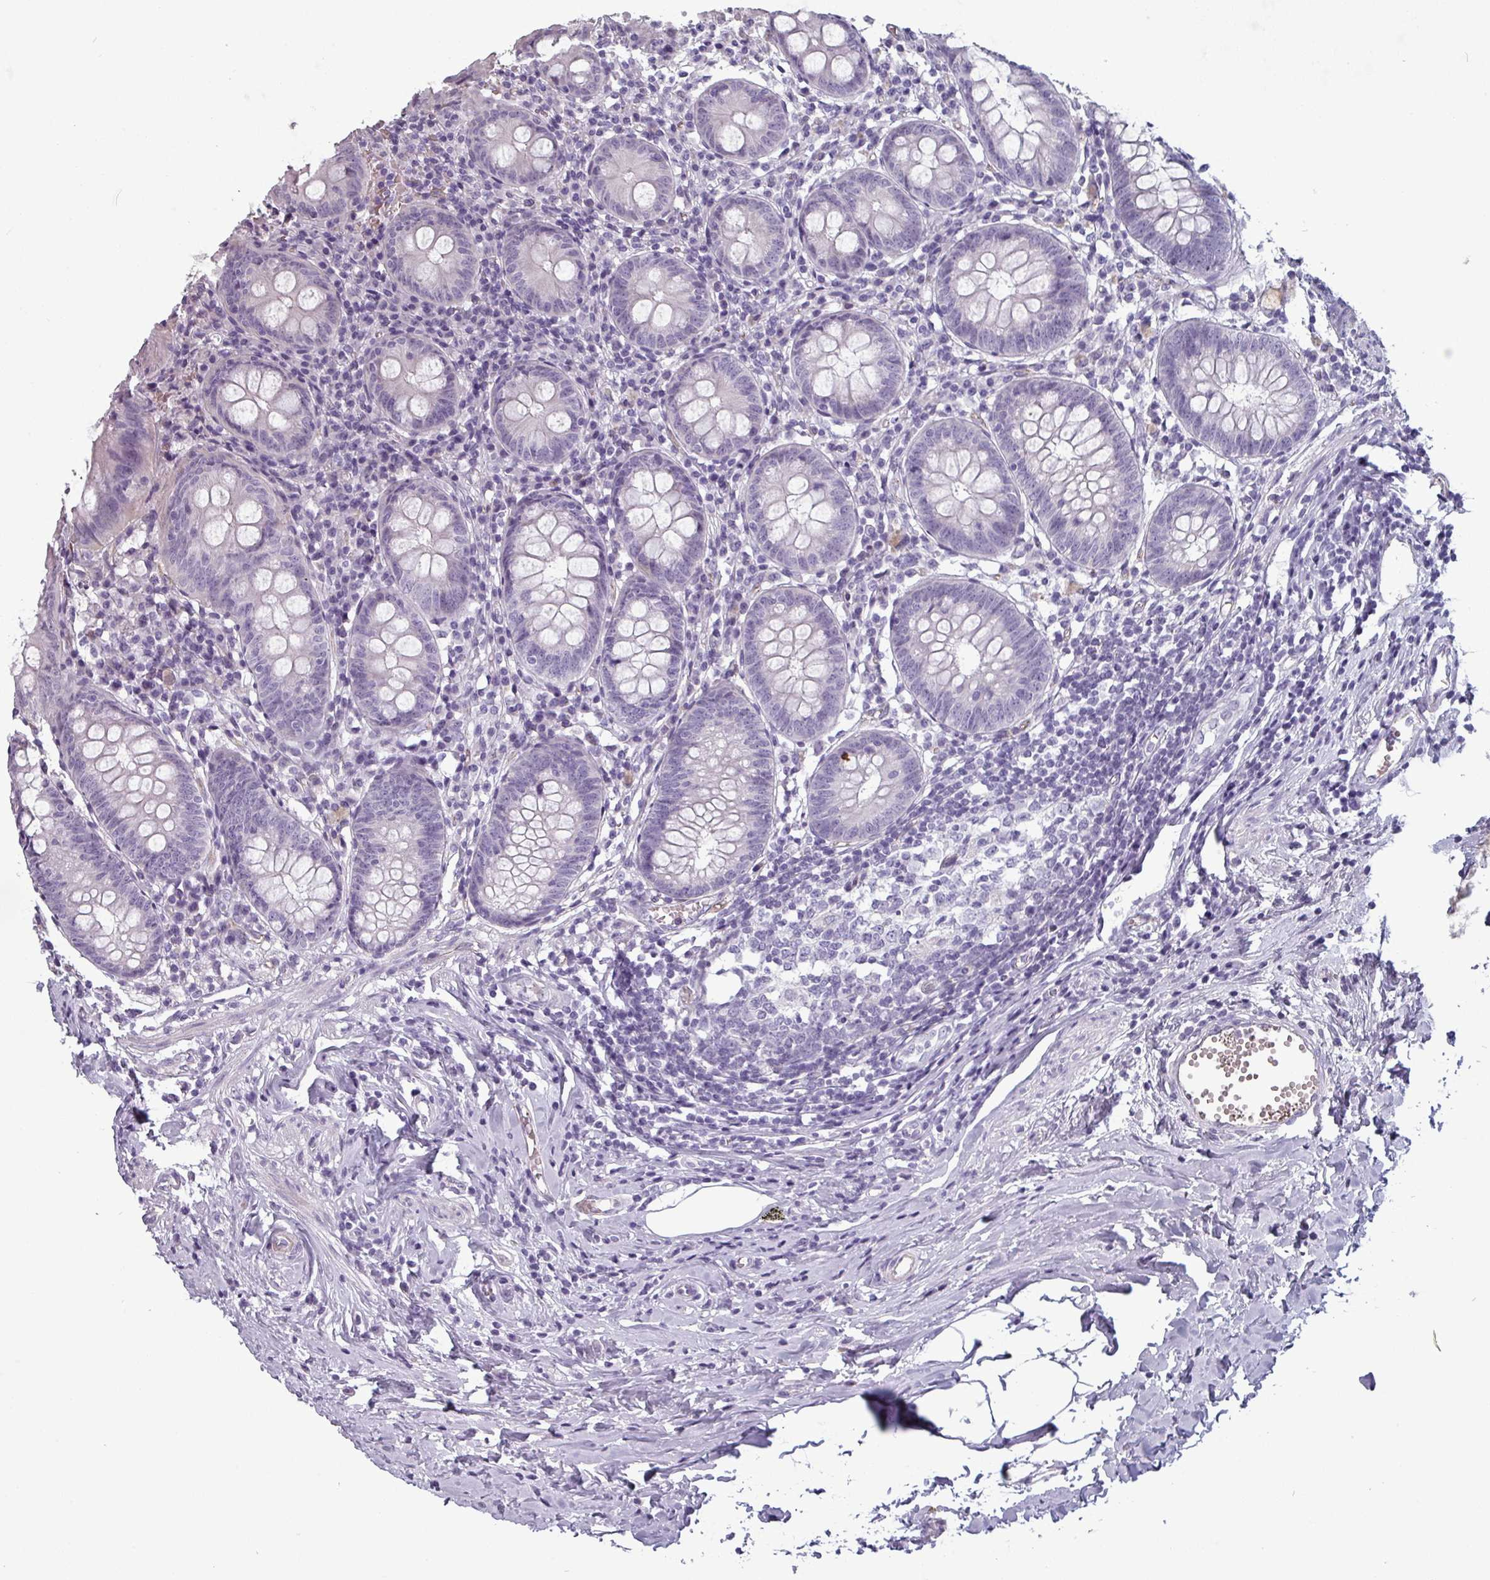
{"staining": {"intensity": "negative", "quantity": "none", "location": "none"}, "tissue": "appendix", "cell_type": "Glandular cells", "image_type": "normal", "snomed": [{"axis": "morphology", "description": "Normal tissue, NOS"}, {"axis": "topography", "description": "Appendix"}], "caption": "Human appendix stained for a protein using immunohistochemistry (IHC) exhibits no positivity in glandular cells.", "gene": "AREL1", "patient": {"sex": "female", "age": 54}}